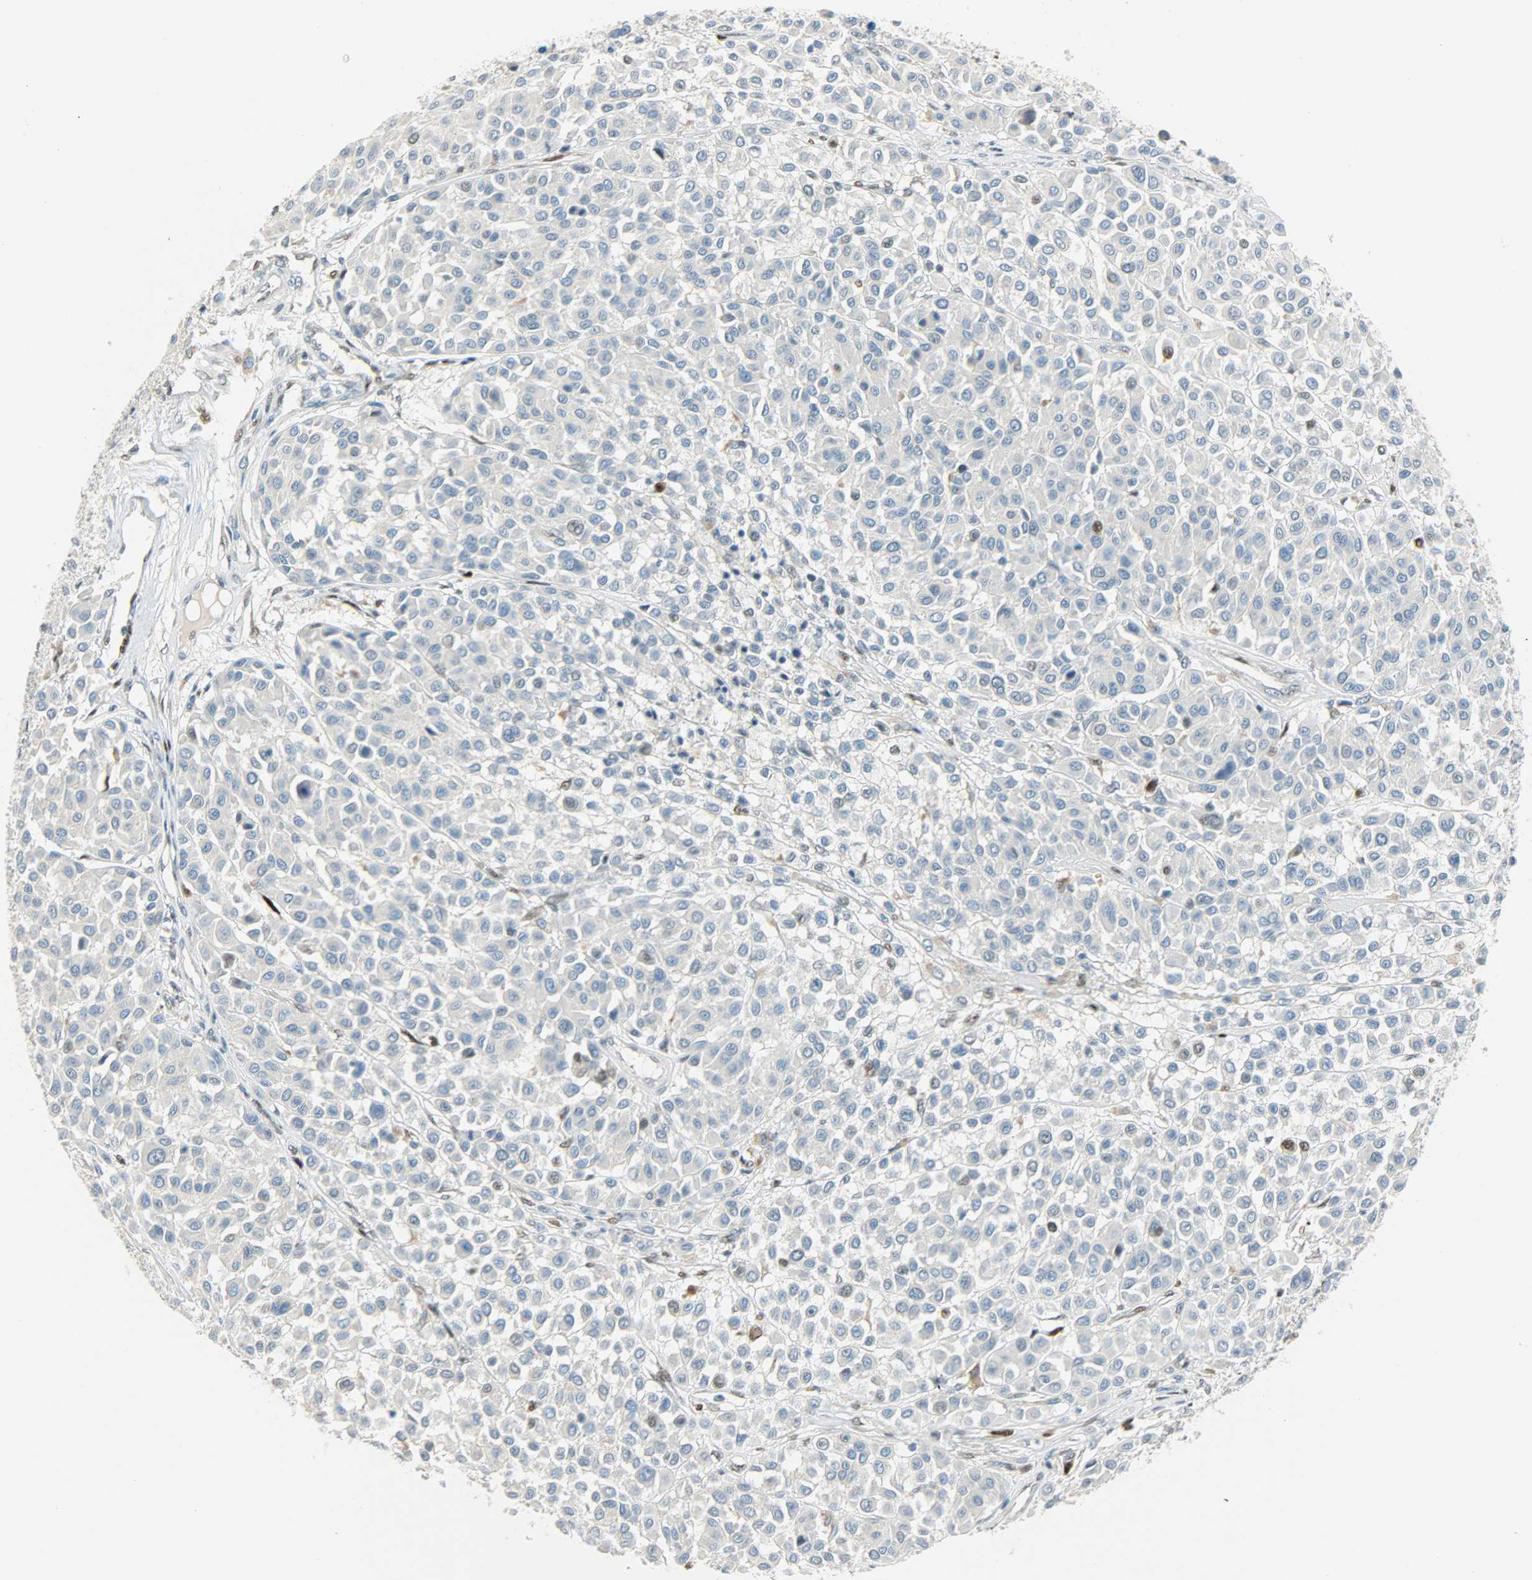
{"staining": {"intensity": "negative", "quantity": "none", "location": "none"}, "tissue": "melanoma", "cell_type": "Tumor cells", "image_type": "cancer", "snomed": [{"axis": "morphology", "description": "Malignant melanoma, Metastatic site"}, {"axis": "topography", "description": "Soft tissue"}], "caption": "Tumor cells are negative for protein expression in human malignant melanoma (metastatic site).", "gene": "JUNB", "patient": {"sex": "male", "age": 41}}